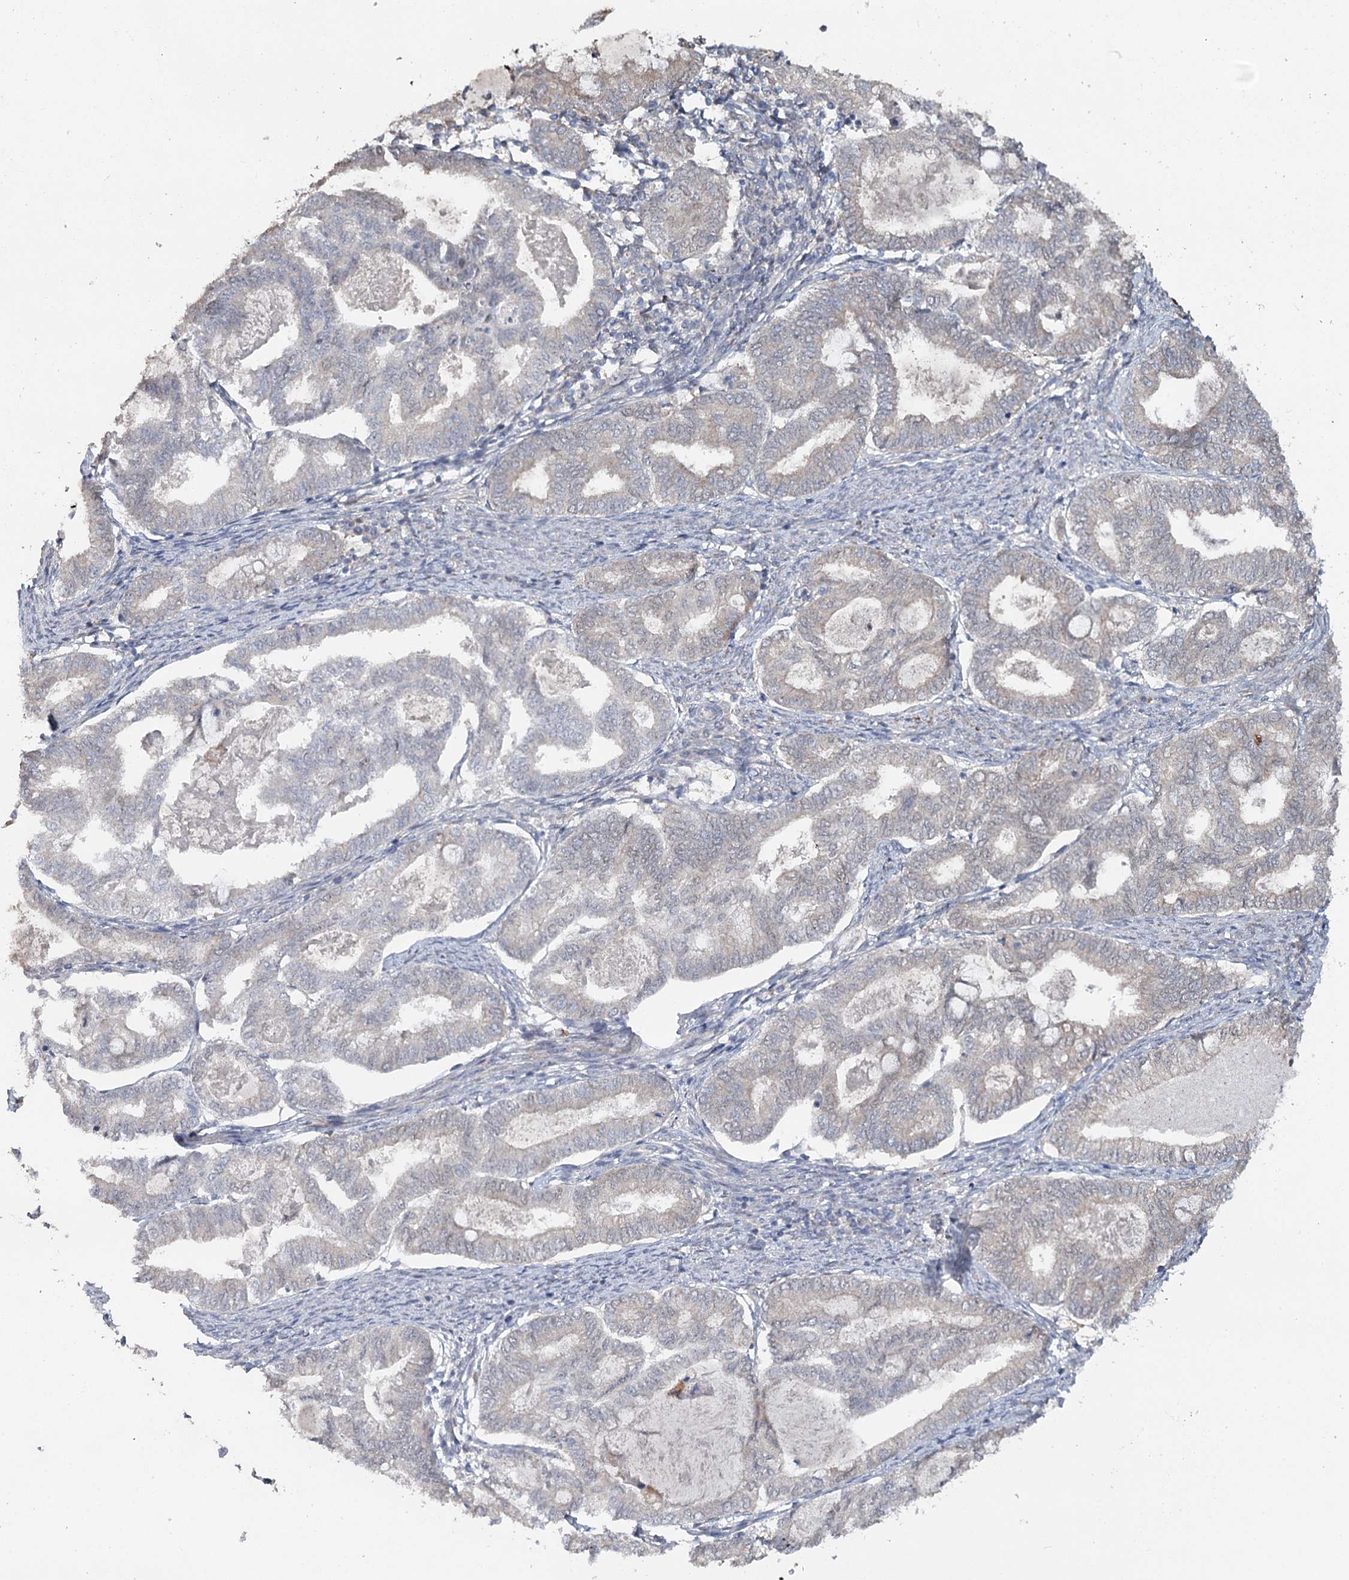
{"staining": {"intensity": "negative", "quantity": "none", "location": "none"}, "tissue": "endometrial cancer", "cell_type": "Tumor cells", "image_type": "cancer", "snomed": [{"axis": "morphology", "description": "Adenocarcinoma, NOS"}, {"axis": "topography", "description": "Endometrium"}], "caption": "A high-resolution histopathology image shows IHC staining of endometrial cancer, which reveals no significant staining in tumor cells.", "gene": "MAP3K13", "patient": {"sex": "female", "age": 79}}